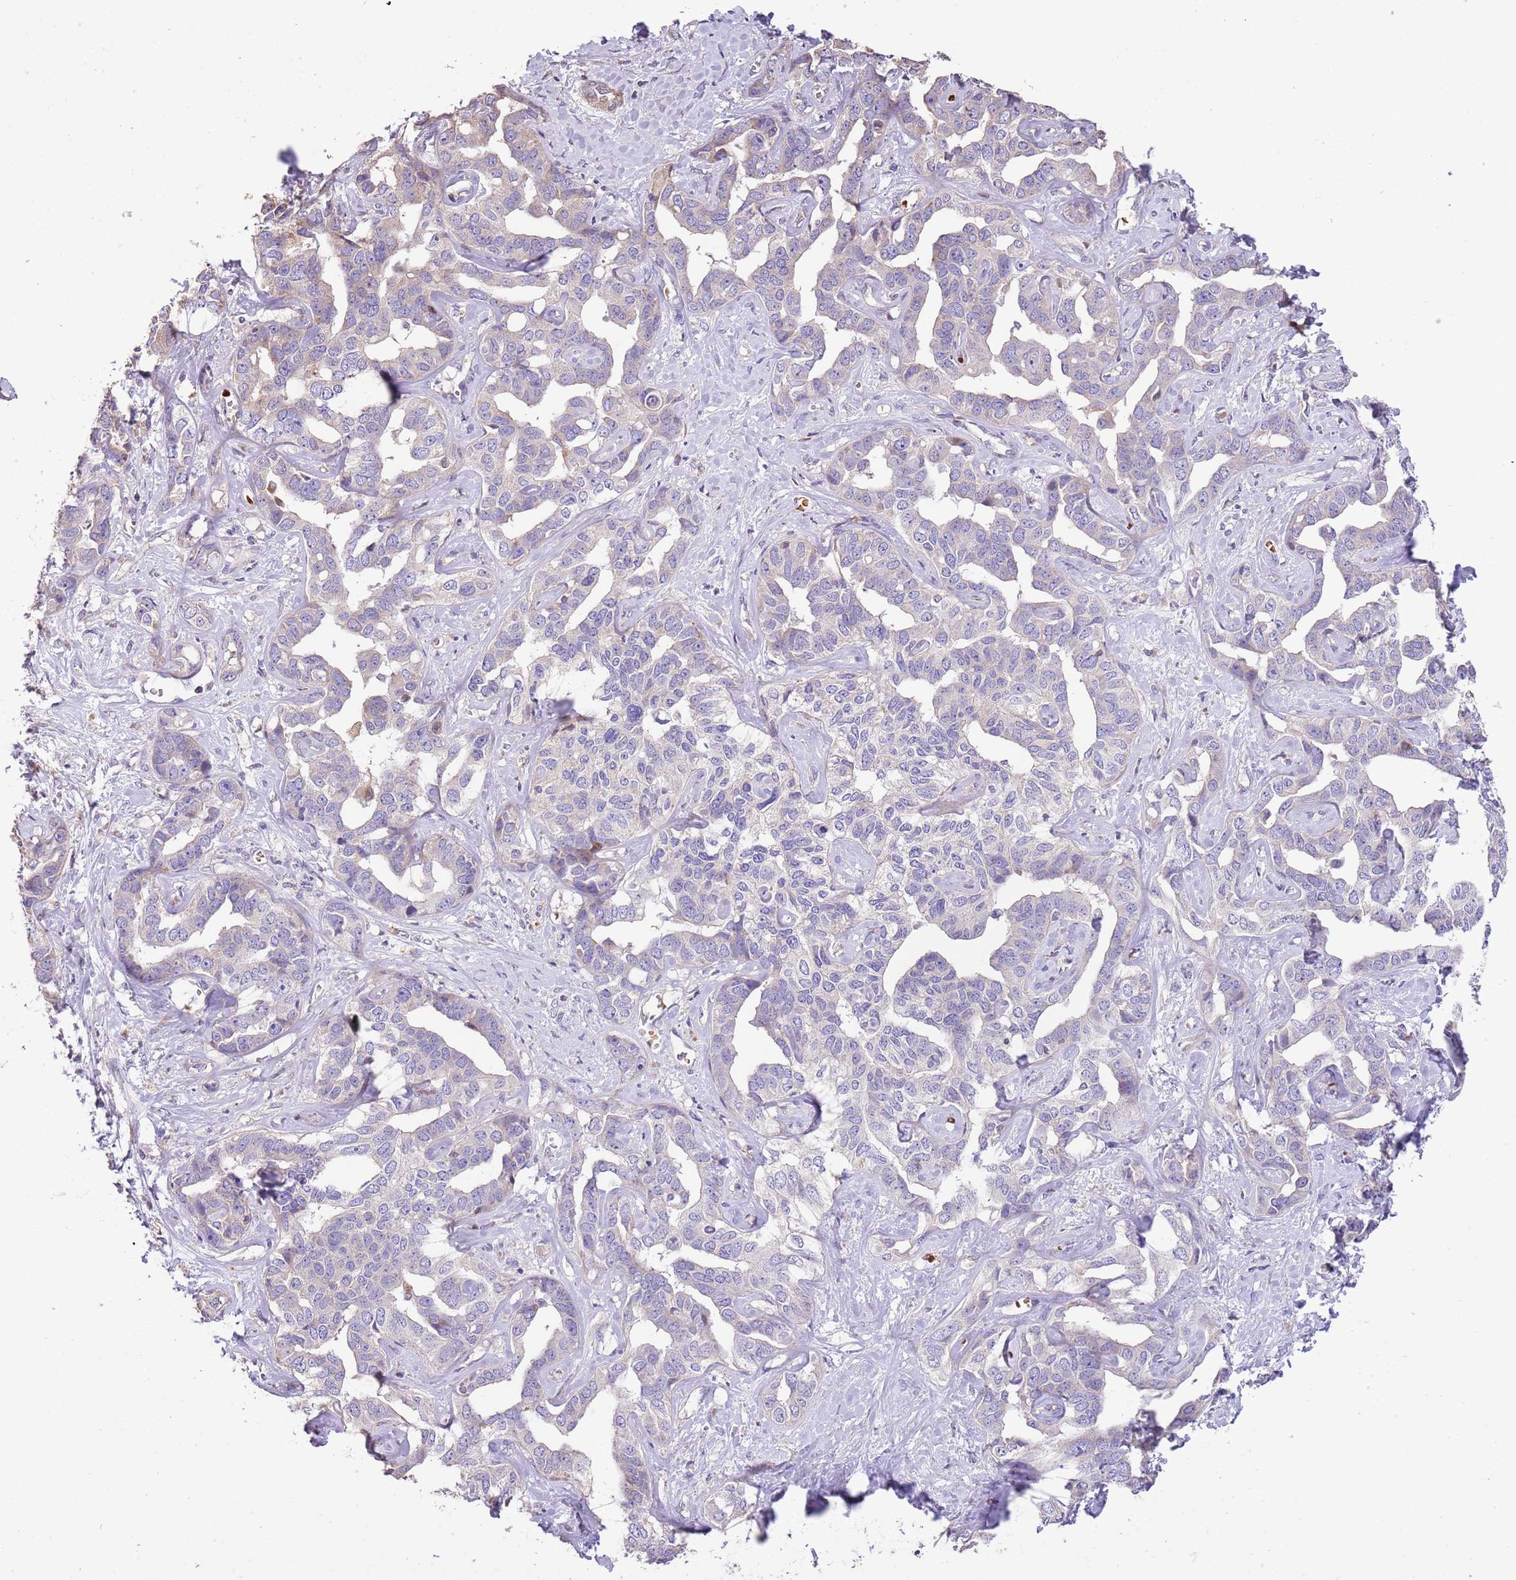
{"staining": {"intensity": "negative", "quantity": "none", "location": "none"}, "tissue": "liver cancer", "cell_type": "Tumor cells", "image_type": "cancer", "snomed": [{"axis": "morphology", "description": "Cholangiocarcinoma"}, {"axis": "topography", "description": "Liver"}], "caption": "A high-resolution histopathology image shows IHC staining of liver cancer (cholangiocarcinoma), which exhibits no significant expression in tumor cells.", "gene": "PIGA", "patient": {"sex": "male", "age": 59}}